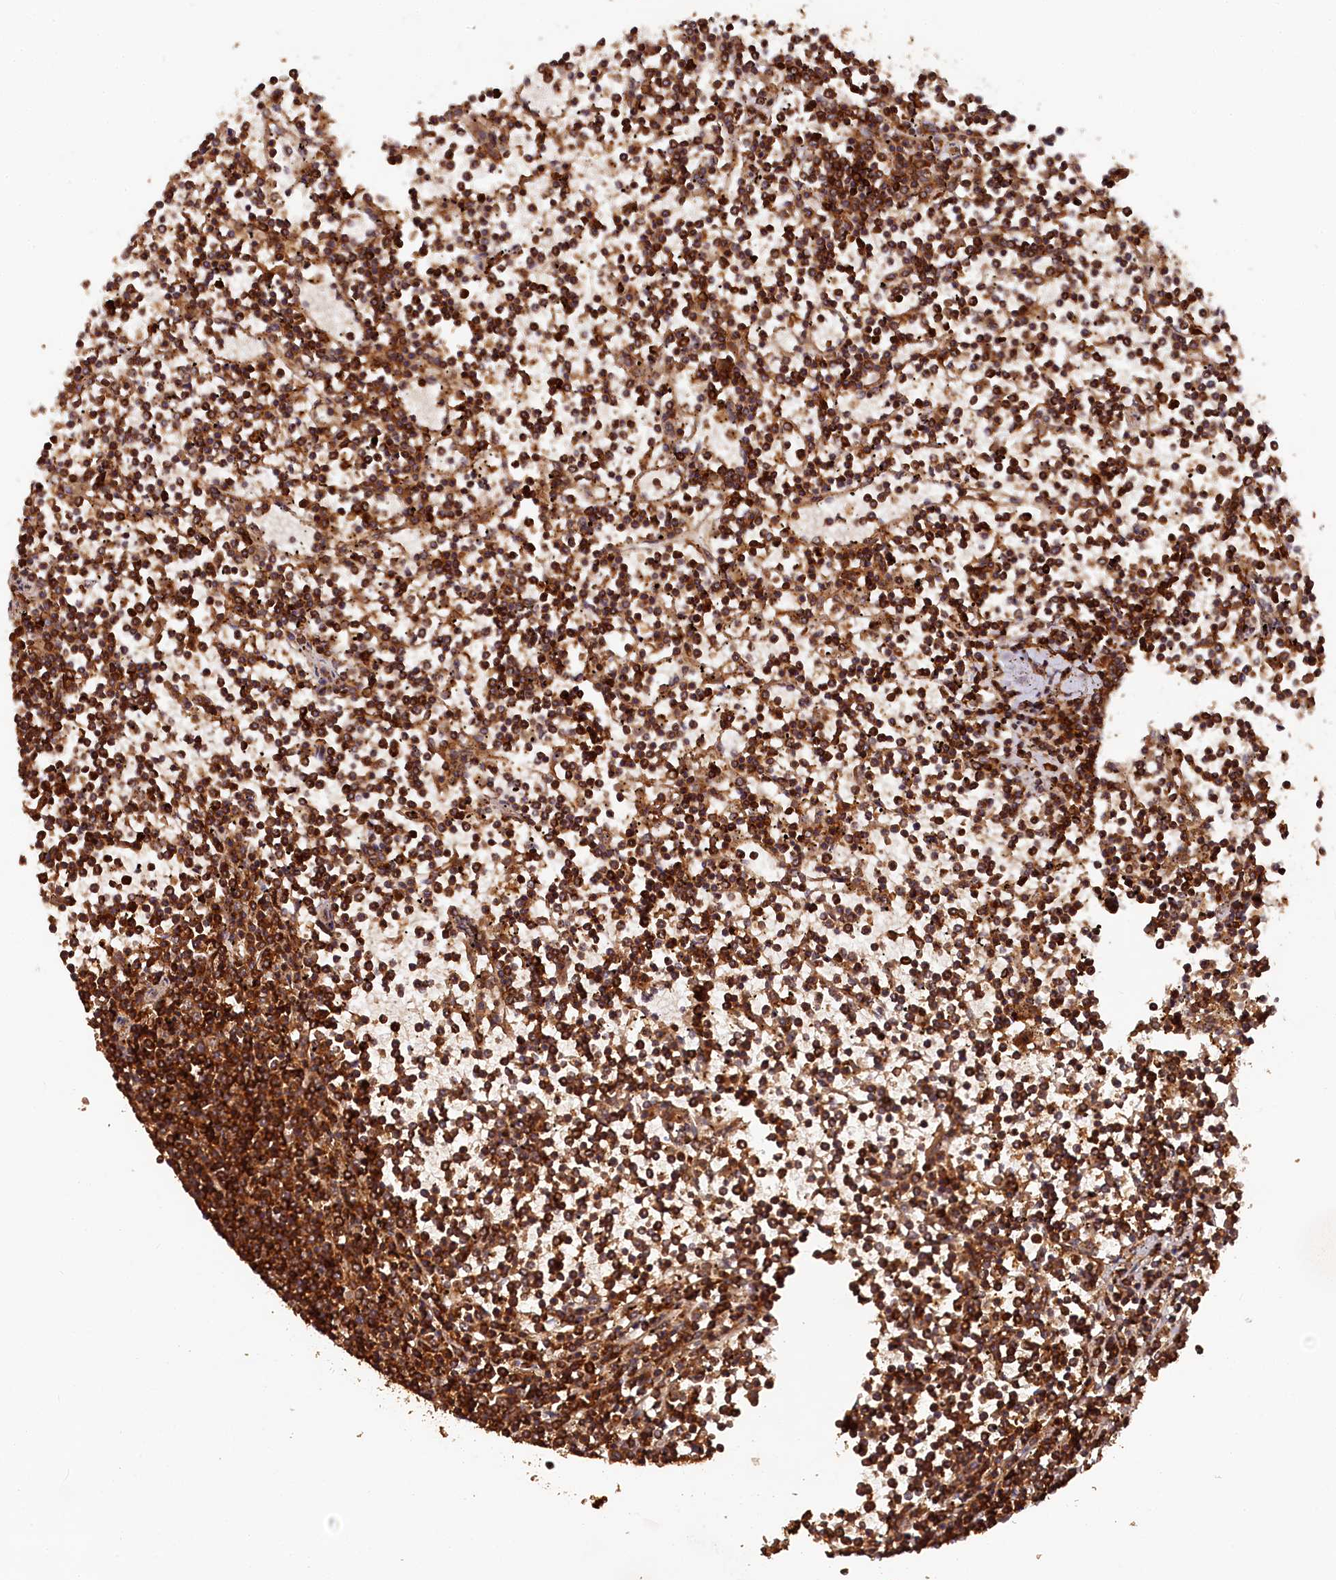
{"staining": {"intensity": "strong", "quantity": ">75%", "location": "cytoplasmic/membranous"}, "tissue": "lymphoma", "cell_type": "Tumor cells", "image_type": "cancer", "snomed": [{"axis": "morphology", "description": "Malignant lymphoma, non-Hodgkin's type, Low grade"}, {"axis": "topography", "description": "Spleen"}], "caption": "Malignant lymphoma, non-Hodgkin's type (low-grade) tissue demonstrates strong cytoplasmic/membranous expression in about >75% of tumor cells, visualized by immunohistochemistry.", "gene": "STUB1", "patient": {"sex": "female", "age": 19}}